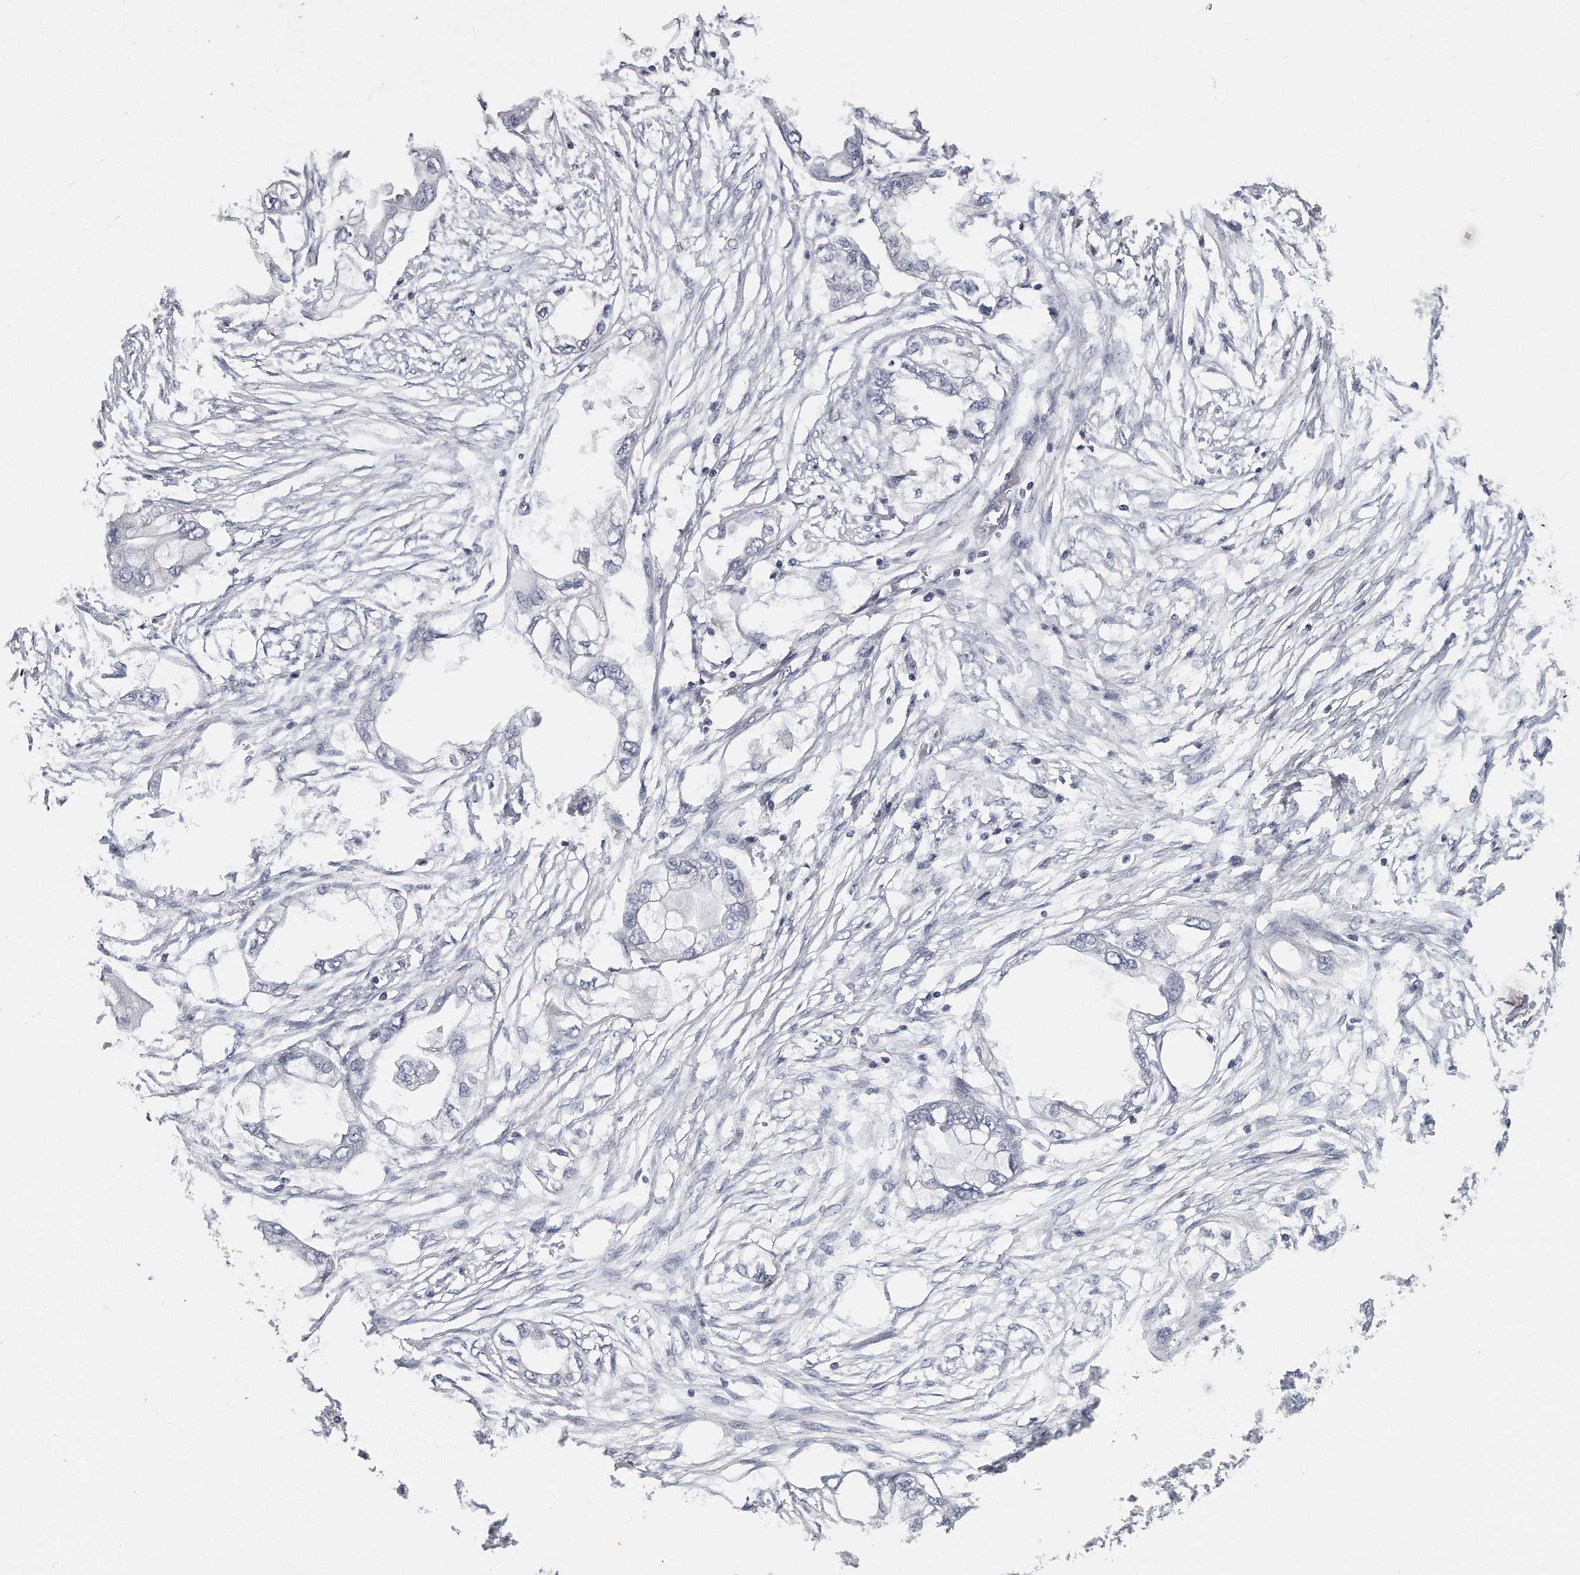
{"staining": {"intensity": "negative", "quantity": "none", "location": "none"}, "tissue": "endometrial cancer", "cell_type": "Tumor cells", "image_type": "cancer", "snomed": [{"axis": "morphology", "description": "Adenocarcinoma, NOS"}, {"axis": "morphology", "description": "Adenocarcinoma, metastatic, NOS"}, {"axis": "topography", "description": "Adipose tissue"}, {"axis": "topography", "description": "Endometrium"}], "caption": "Tumor cells show no significant expression in endometrial adenocarcinoma. The staining is performed using DAB brown chromogen with nuclei counter-stained in using hematoxylin.", "gene": "EIF3I", "patient": {"sex": "female", "age": 67}}